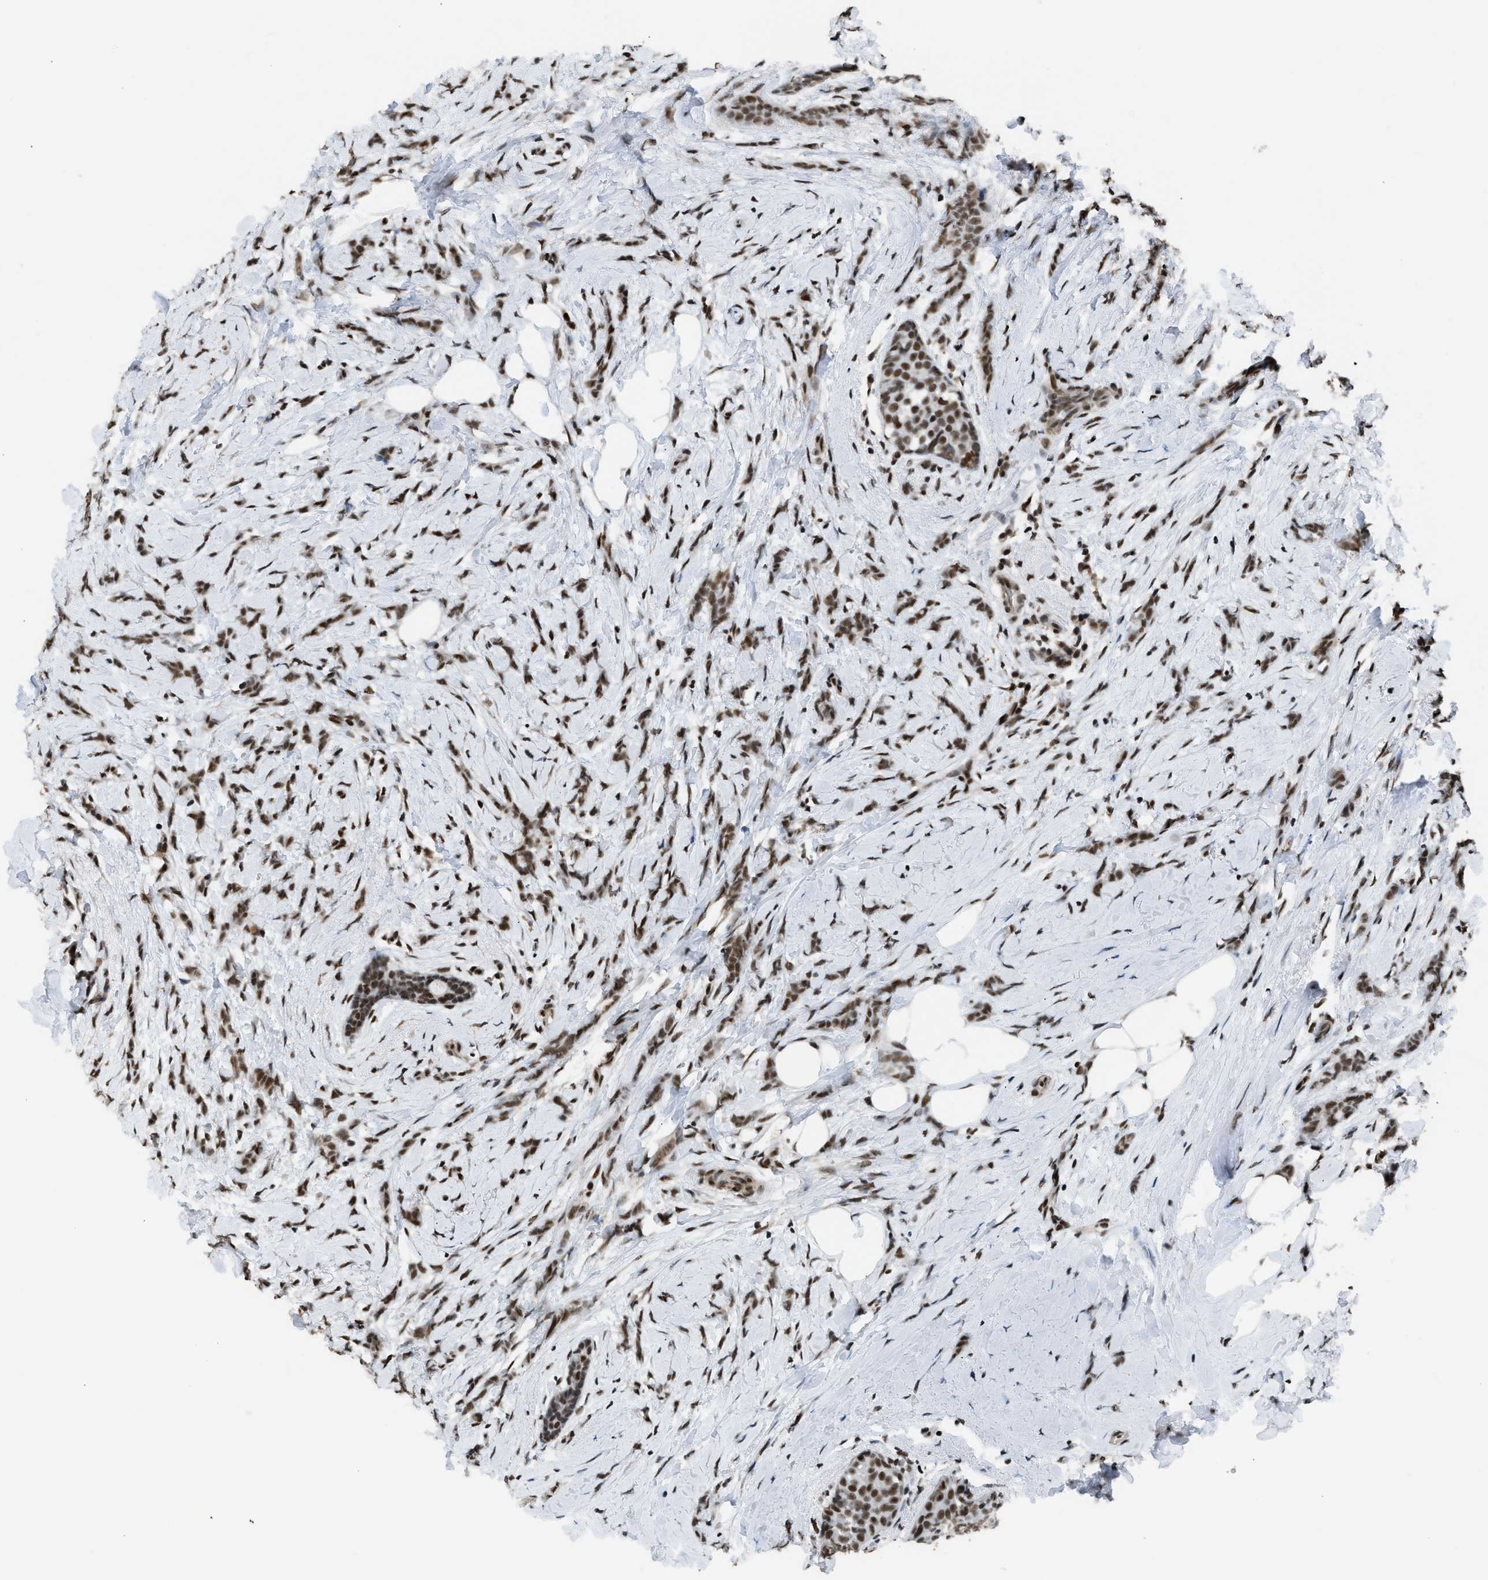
{"staining": {"intensity": "moderate", "quantity": ">75%", "location": "nuclear"}, "tissue": "breast cancer", "cell_type": "Tumor cells", "image_type": "cancer", "snomed": [{"axis": "morphology", "description": "Lobular carcinoma, in situ"}, {"axis": "morphology", "description": "Lobular carcinoma"}, {"axis": "topography", "description": "Breast"}], "caption": "Immunohistochemical staining of human breast cancer displays moderate nuclear protein expression in about >75% of tumor cells.", "gene": "SCAF4", "patient": {"sex": "female", "age": 41}}